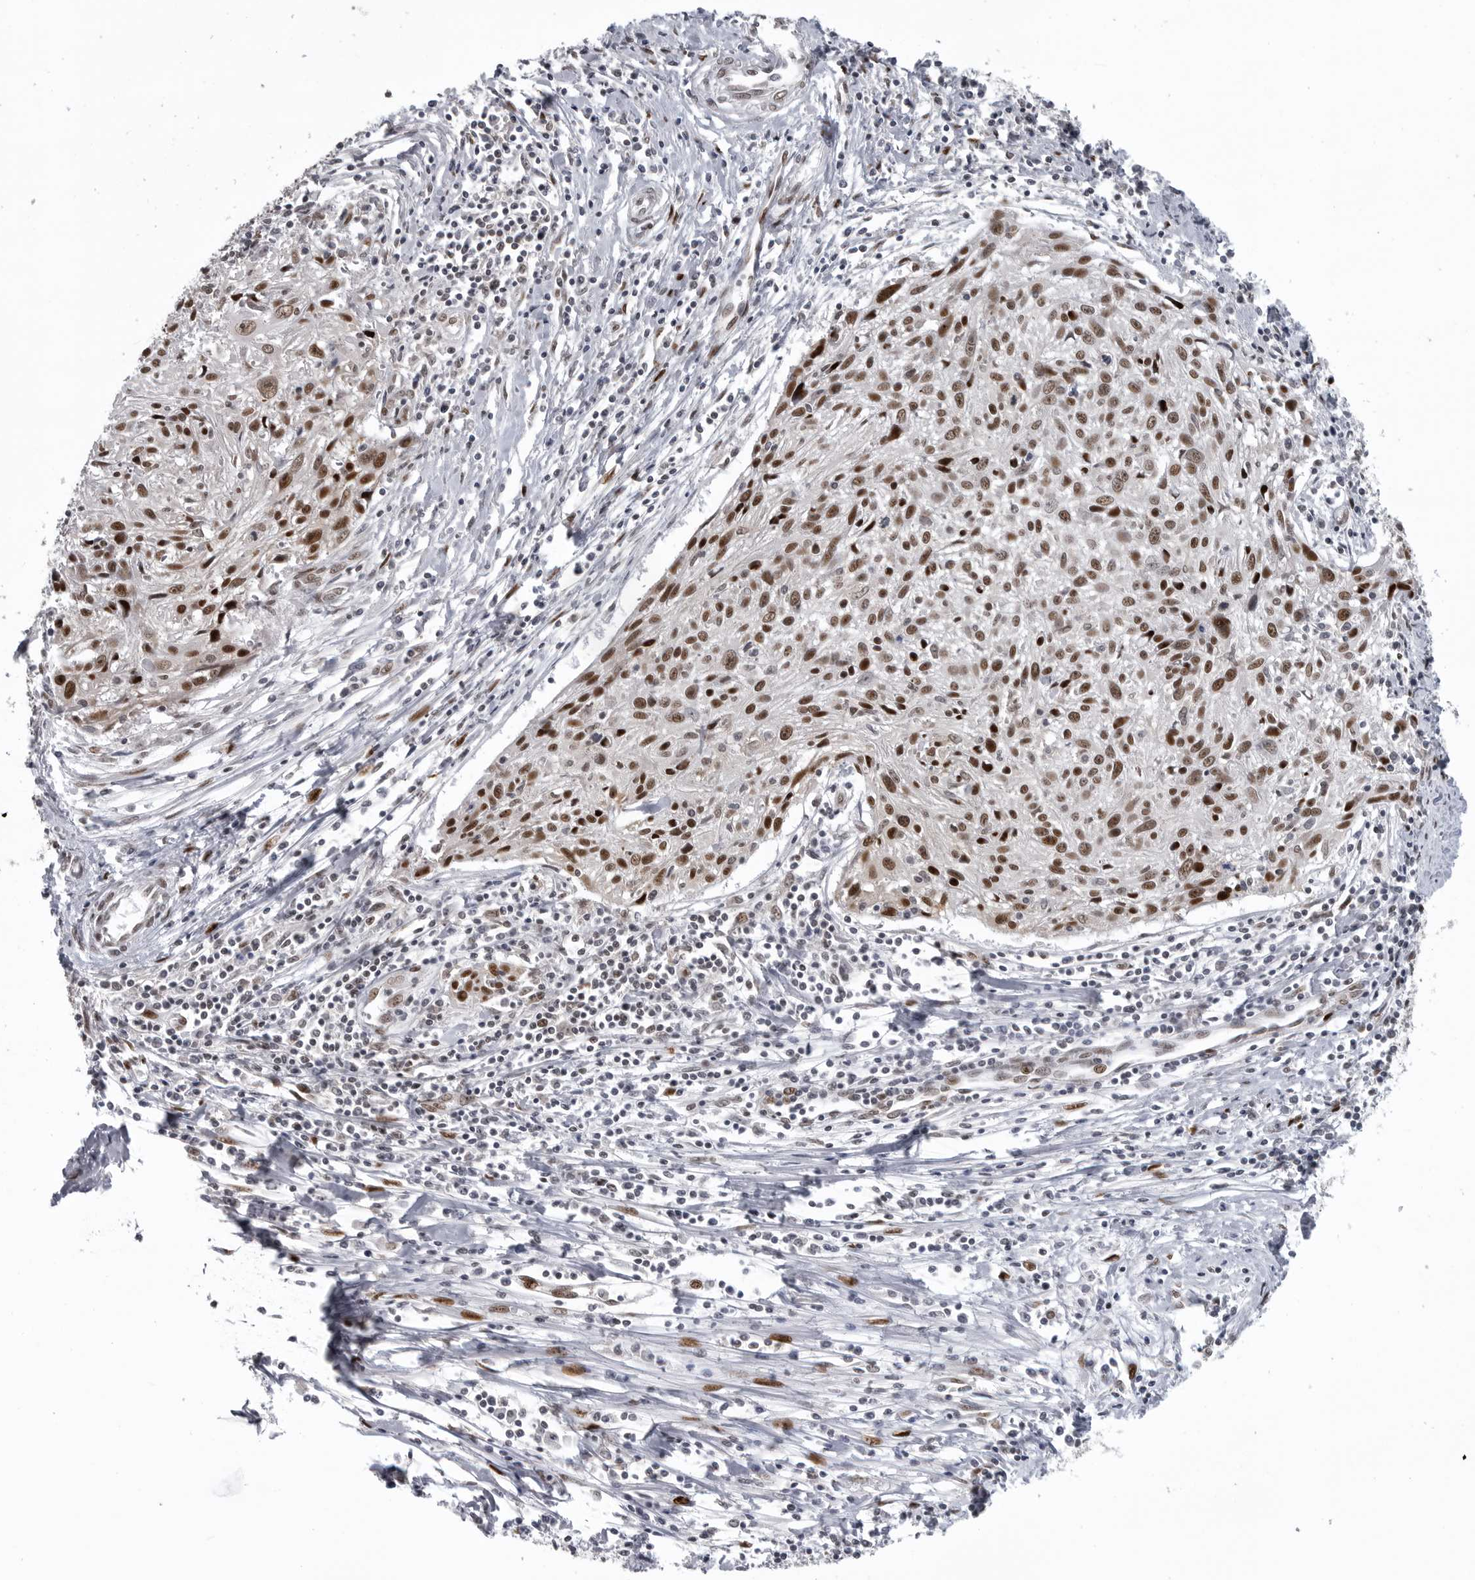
{"staining": {"intensity": "strong", "quantity": ">75%", "location": "nuclear"}, "tissue": "cervical cancer", "cell_type": "Tumor cells", "image_type": "cancer", "snomed": [{"axis": "morphology", "description": "Squamous cell carcinoma, NOS"}, {"axis": "topography", "description": "Cervix"}], "caption": "DAB (3,3'-diaminobenzidine) immunohistochemical staining of human cervical squamous cell carcinoma shows strong nuclear protein staining in about >75% of tumor cells. (DAB IHC with brightfield microscopy, high magnification).", "gene": "C8orf58", "patient": {"sex": "female", "age": 51}}